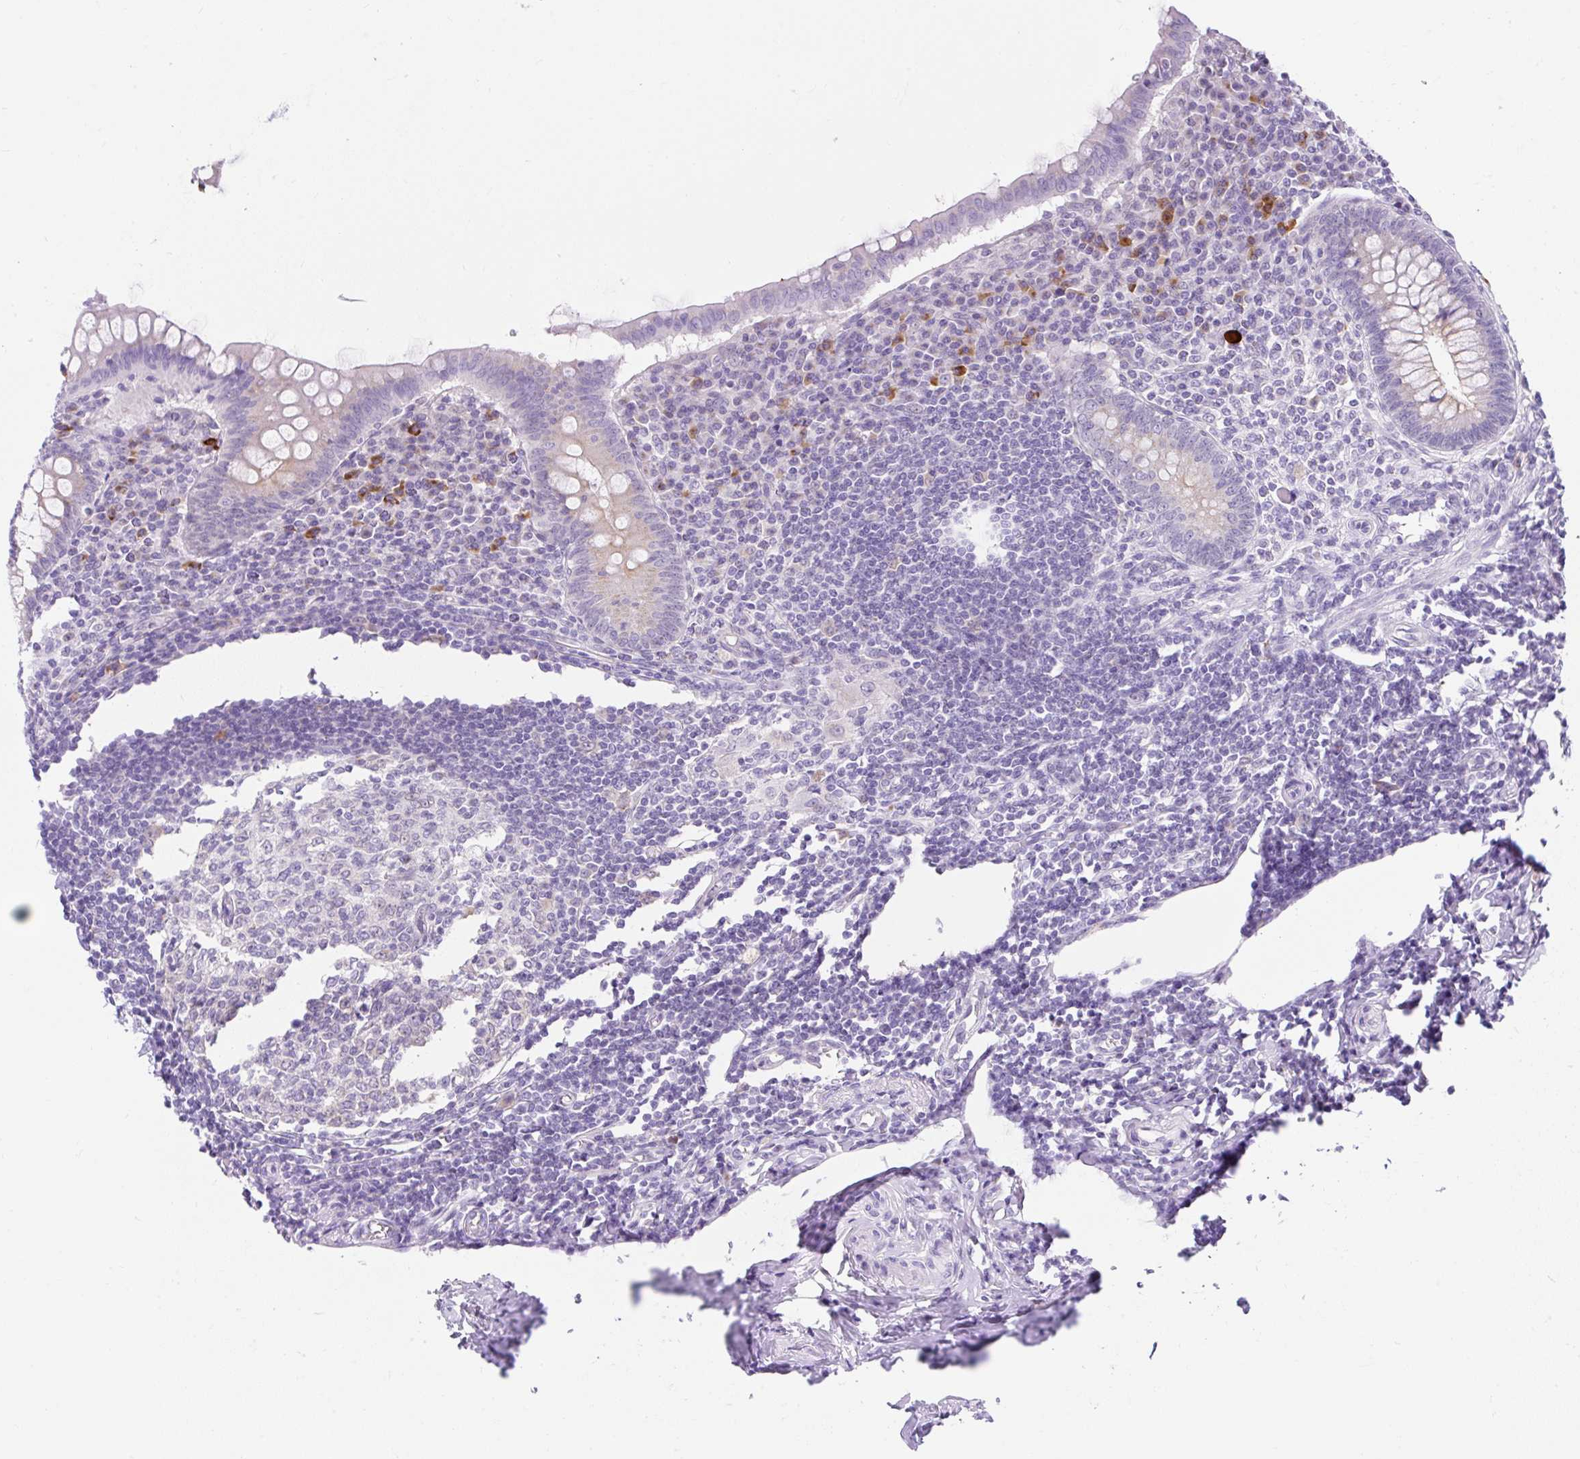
{"staining": {"intensity": "moderate", "quantity": "25%-75%", "location": "cytoplasmic/membranous"}, "tissue": "appendix", "cell_type": "Glandular cells", "image_type": "normal", "snomed": [{"axis": "morphology", "description": "Normal tissue, NOS"}, {"axis": "topography", "description": "Appendix"}], "caption": "Protein expression analysis of unremarkable appendix shows moderate cytoplasmic/membranous staining in about 25%-75% of glandular cells. The protein of interest is stained brown, and the nuclei are stained in blue (DAB (3,3'-diaminobenzidine) IHC with brightfield microscopy, high magnification).", "gene": "GOLGA8A", "patient": {"sex": "female", "age": 33}}